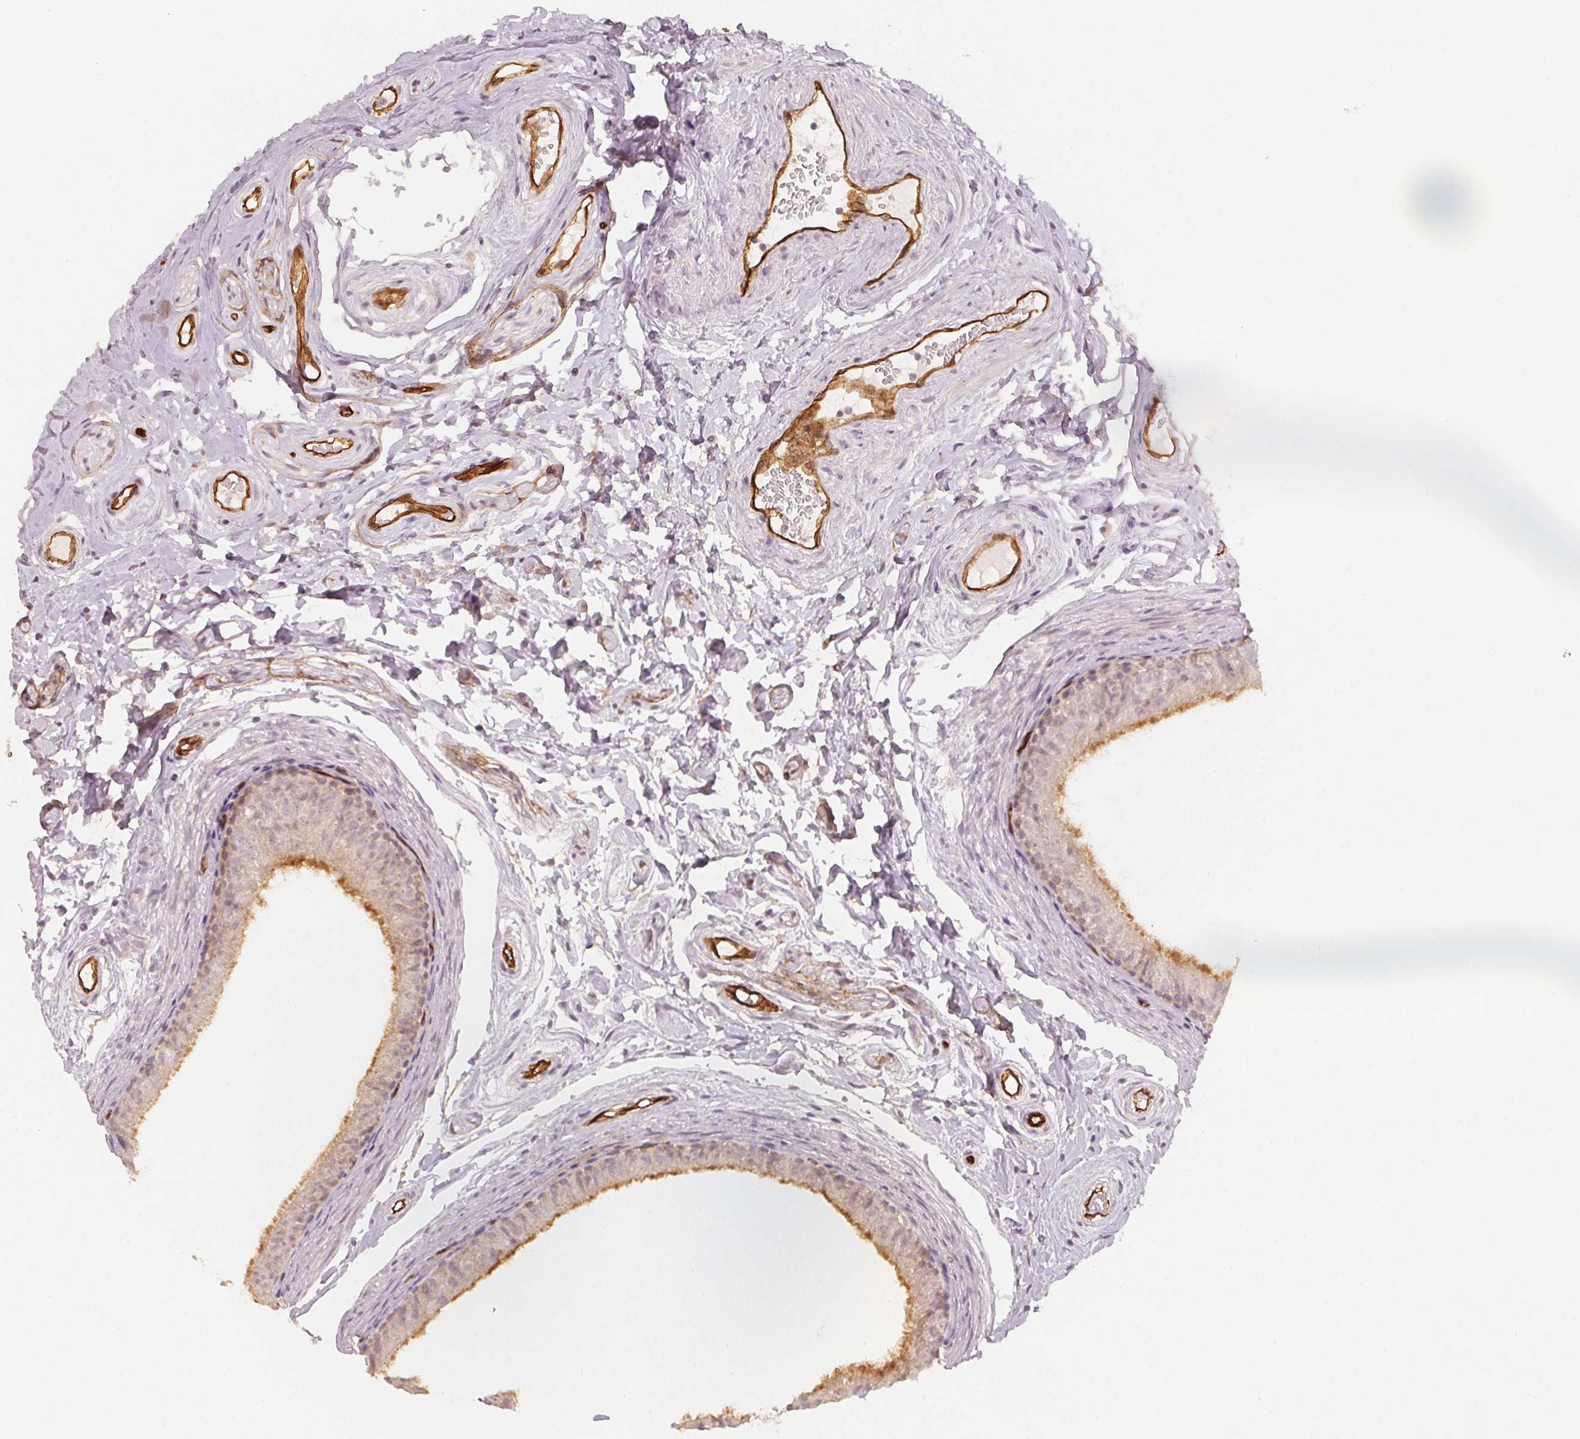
{"staining": {"intensity": "moderate", "quantity": "<25%", "location": "cytoplasmic/membranous"}, "tissue": "epididymis", "cell_type": "Glandular cells", "image_type": "normal", "snomed": [{"axis": "morphology", "description": "Normal tissue, NOS"}, {"axis": "topography", "description": "Epididymis"}], "caption": "Benign epididymis exhibits moderate cytoplasmic/membranous expression in about <25% of glandular cells (DAB = brown stain, brightfield microscopy at high magnification)..", "gene": "CIB1", "patient": {"sex": "male", "age": 45}}